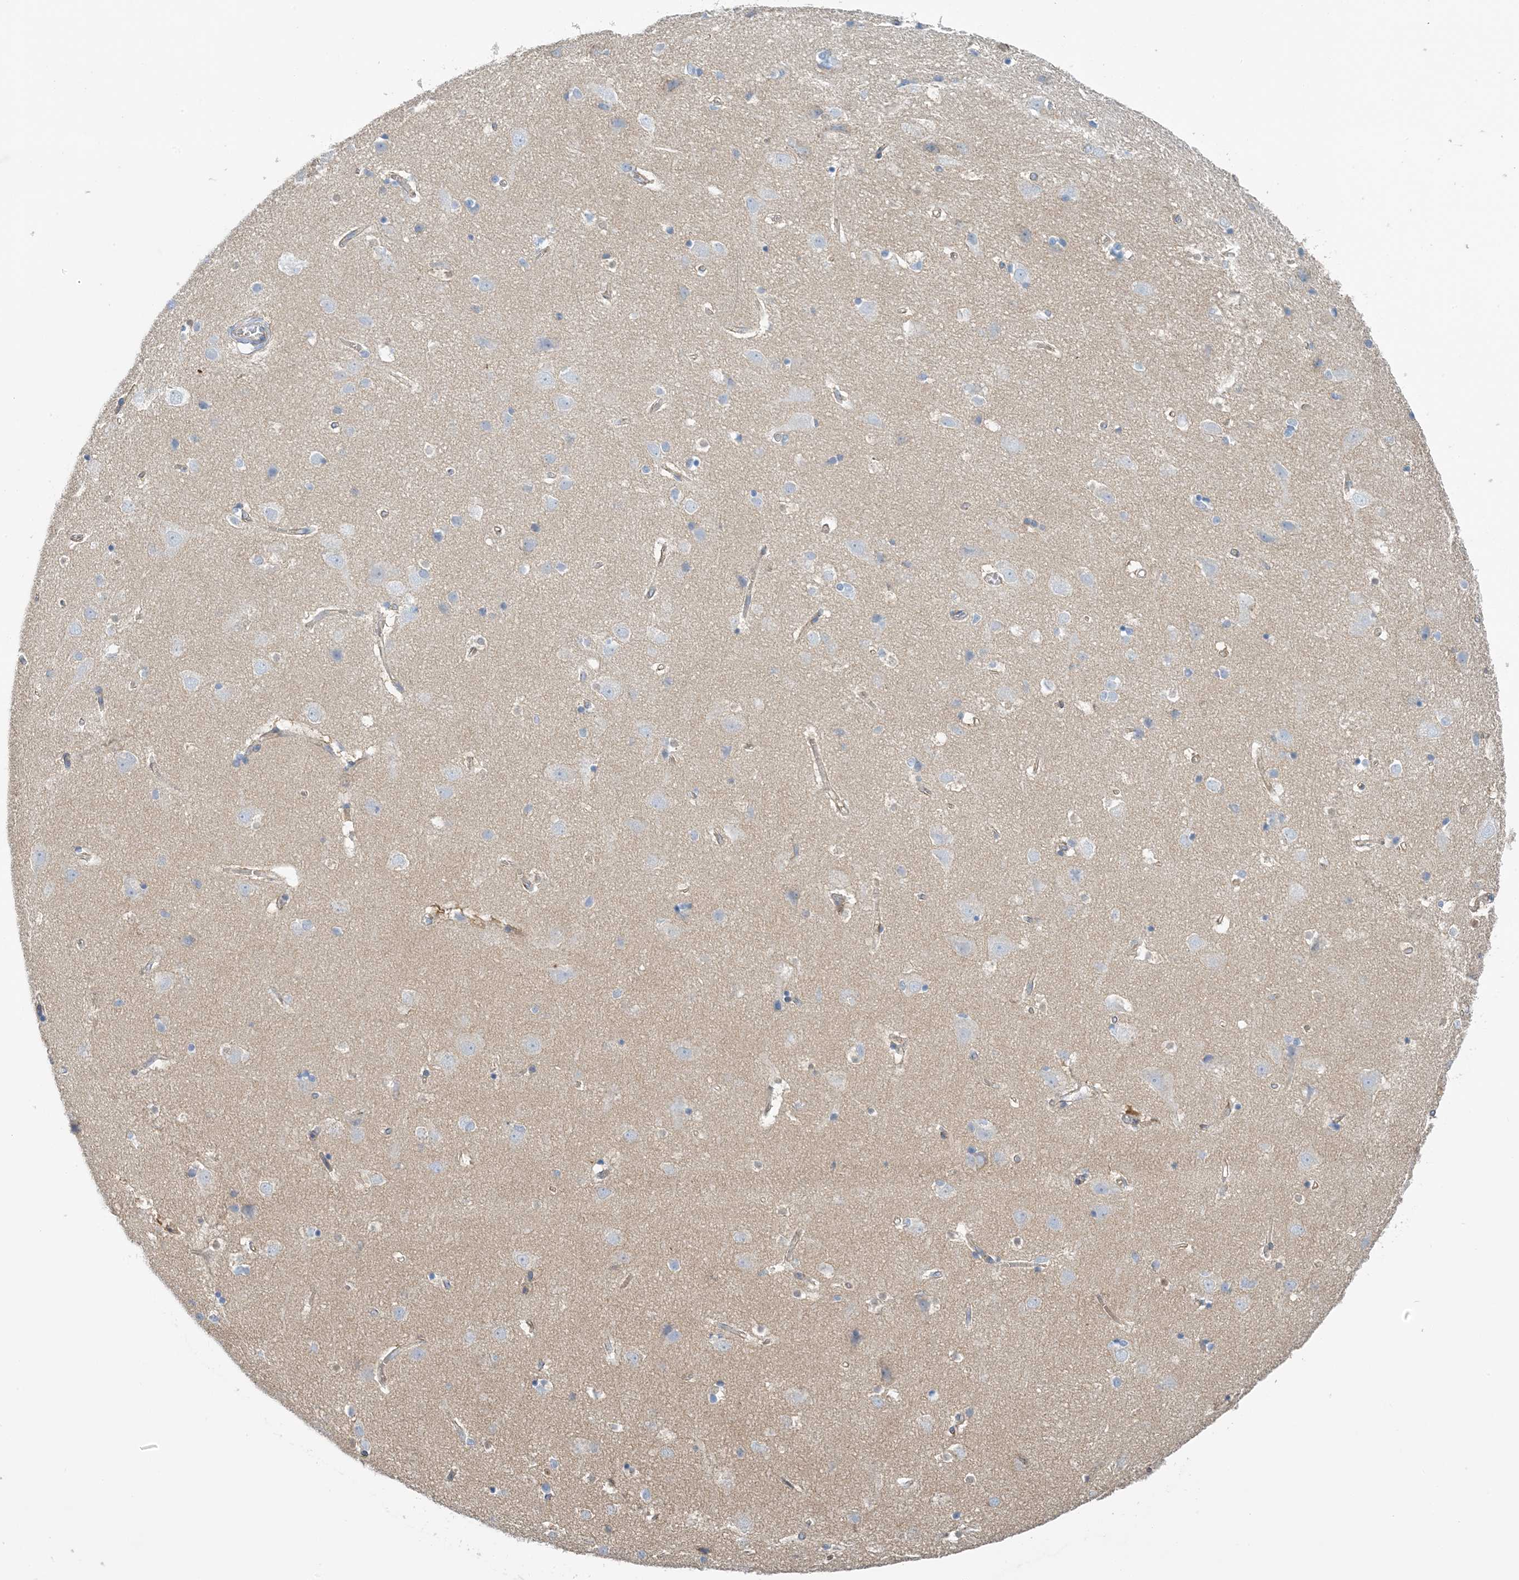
{"staining": {"intensity": "negative", "quantity": "none", "location": "none"}, "tissue": "cerebral cortex", "cell_type": "Endothelial cells", "image_type": "normal", "snomed": [{"axis": "morphology", "description": "Normal tissue, NOS"}, {"axis": "topography", "description": "Cerebral cortex"}], "caption": "Micrograph shows no protein staining in endothelial cells of benign cerebral cortex. The staining is performed using DAB (3,3'-diaminobenzidine) brown chromogen with nuclei counter-stained in using hematoxylin.", "gene": "CALHM5", "patient": {"sex": "male", "age": 54}}